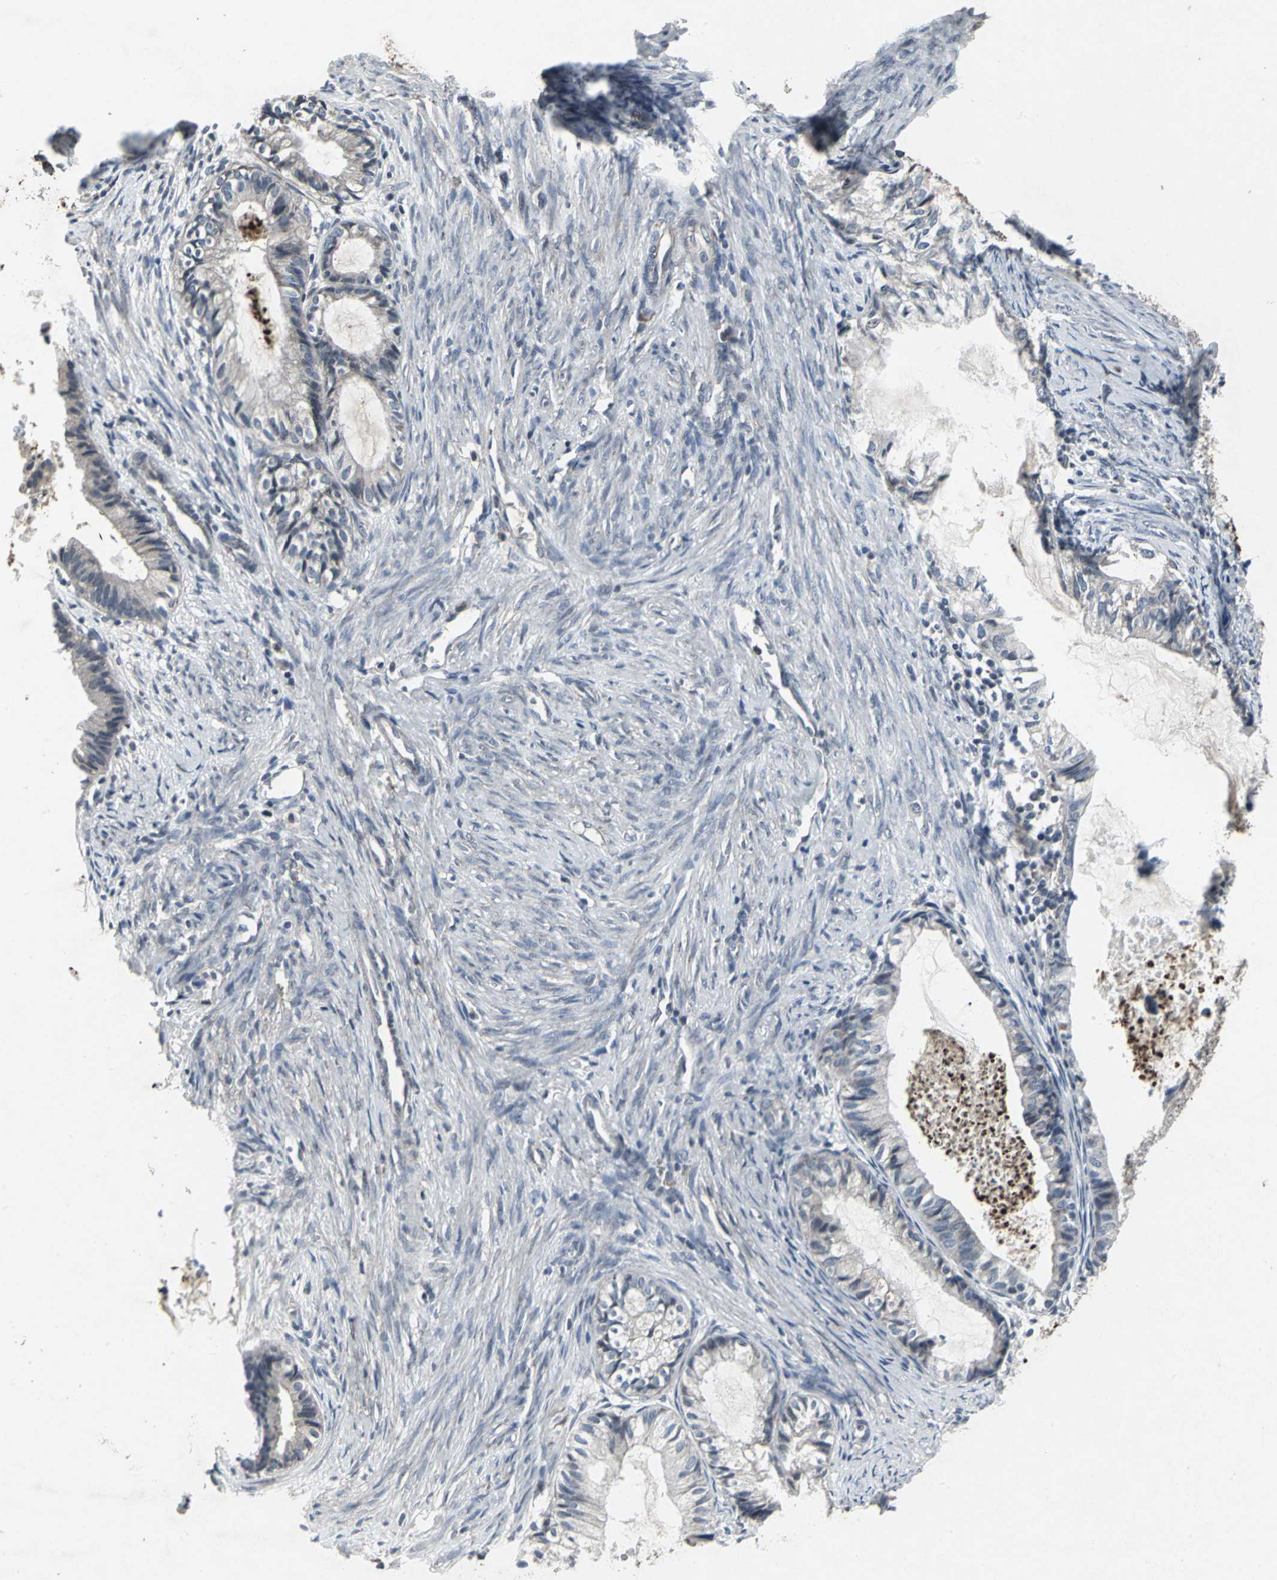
{"staining": {"intensity": "negative", "quantity": "none", "location": "none"}, "tissue": "cervical cancer", "cell_type": "Tumor cells", "image_type": "cancer", "snomed": [{"axis": "morphology", "description": "Normal tissue, NOS"}, {"axis": "morphology", "description": "Adenocarcinoma, NOS"}, {"axis": "topography", "description": "Cervix"}, {"axis": "topography", "description": "Endometrium"}], "caption": "This is a image of immunohistochemistry staining of cervical adenocarcinoma, which shows no staining in tumor cells. (DAB (3,3'-diaminobenzidine) immunohistochemistry (IHC) visualized using brightfield microscopy, high magnification).", "gene": "BMP4", "patient": {"sex": "female", "age": 86}}